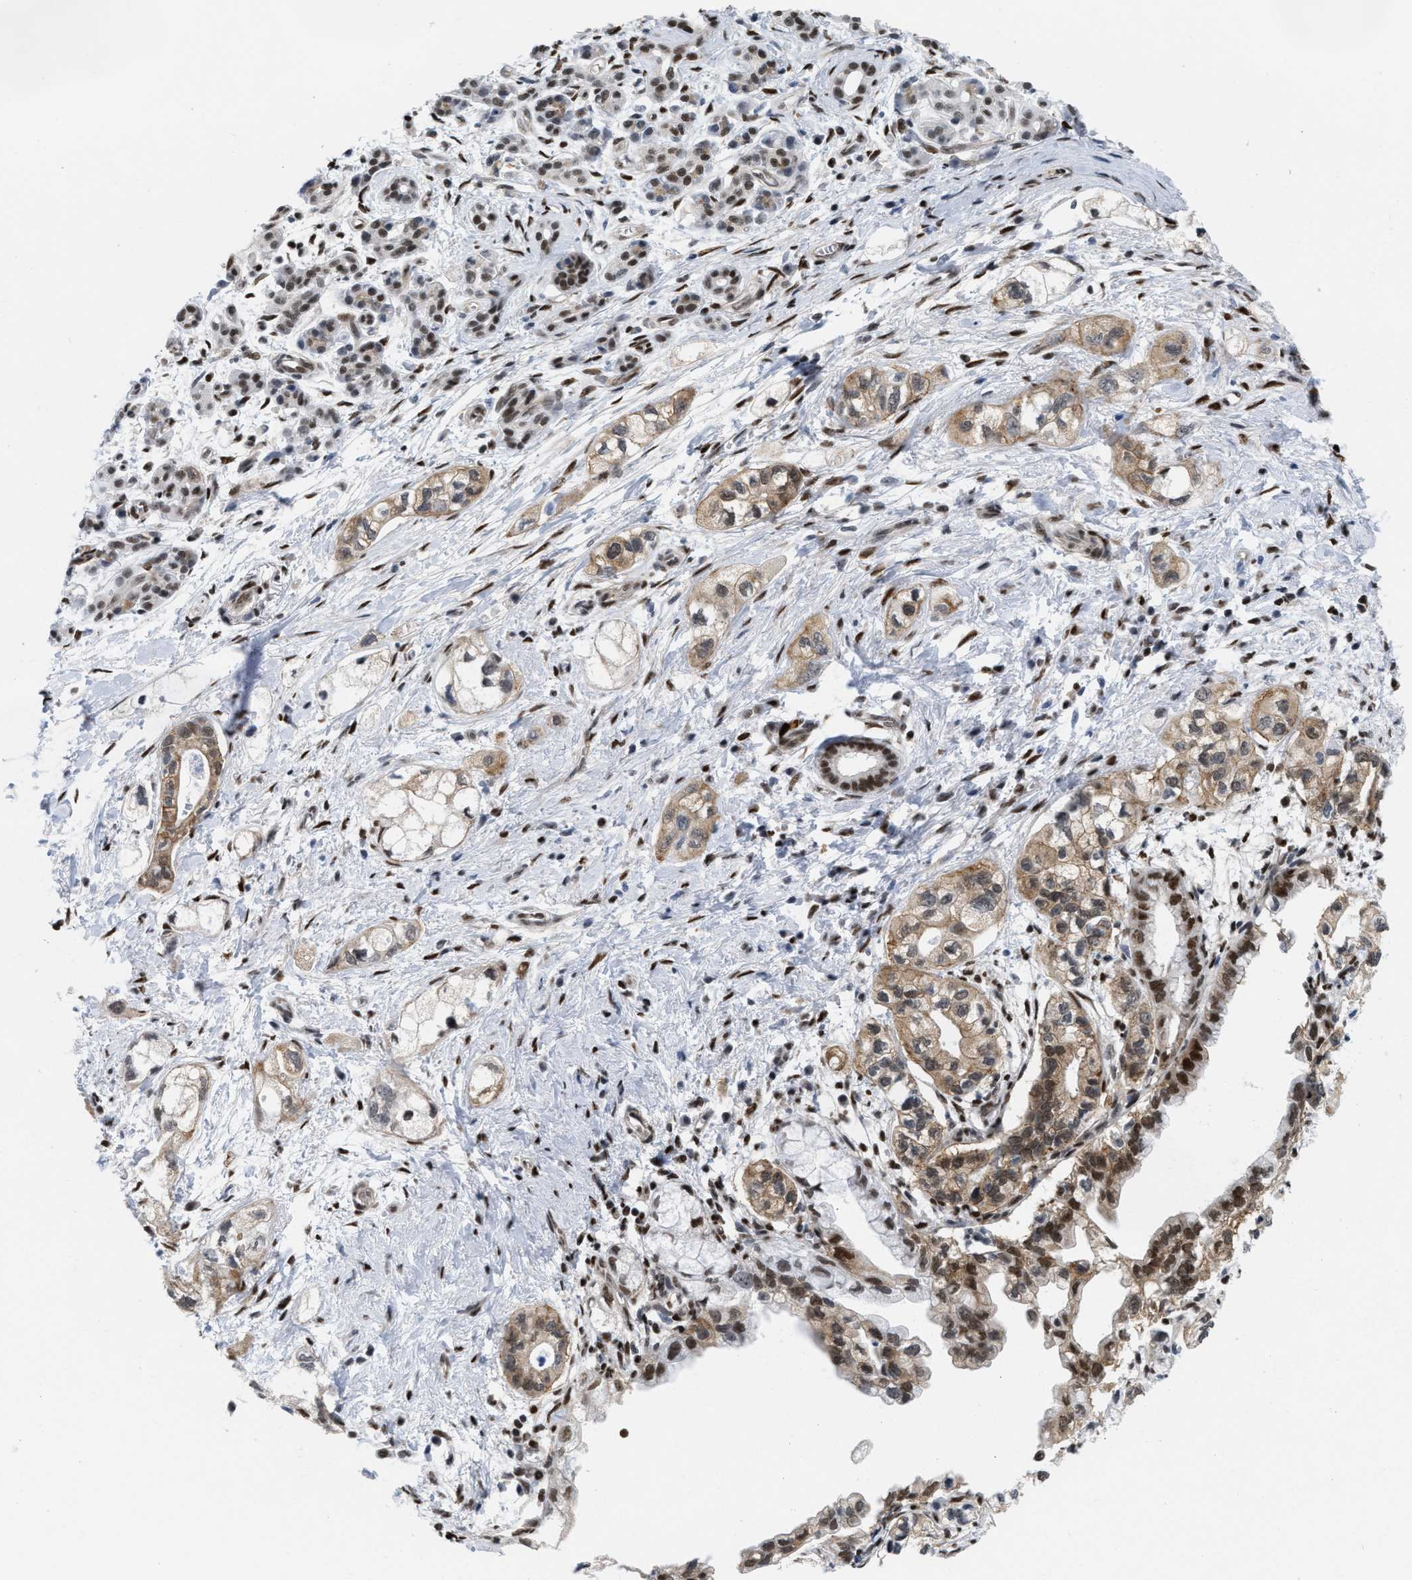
{"staining": {"intensity": "weak", "quantity": "25%-75%", "location": "cytoplasmic/membranous,nuclear"}, "tissue": "pancreatic cancer", "cell_type": "Tumor cells", "image_type": "cancer", "snomed": [{"axis": "morphology", "description": "Adenocarcinoma, NOS"}, {"axis": "topography", "description": "Pancreas"}], "caption": "Immunohistochemical staining of pancreatic adenocarcinoma demonstrates low levels of weak cytoplasmic/membranous and nuclear protein expression in about 25%-75% of tumor cells. The protein of interest is shown in brown color, while the nuclei are stained blue.", "gene": "MIER1", "patient": {"sex": "male", "age": 74}}